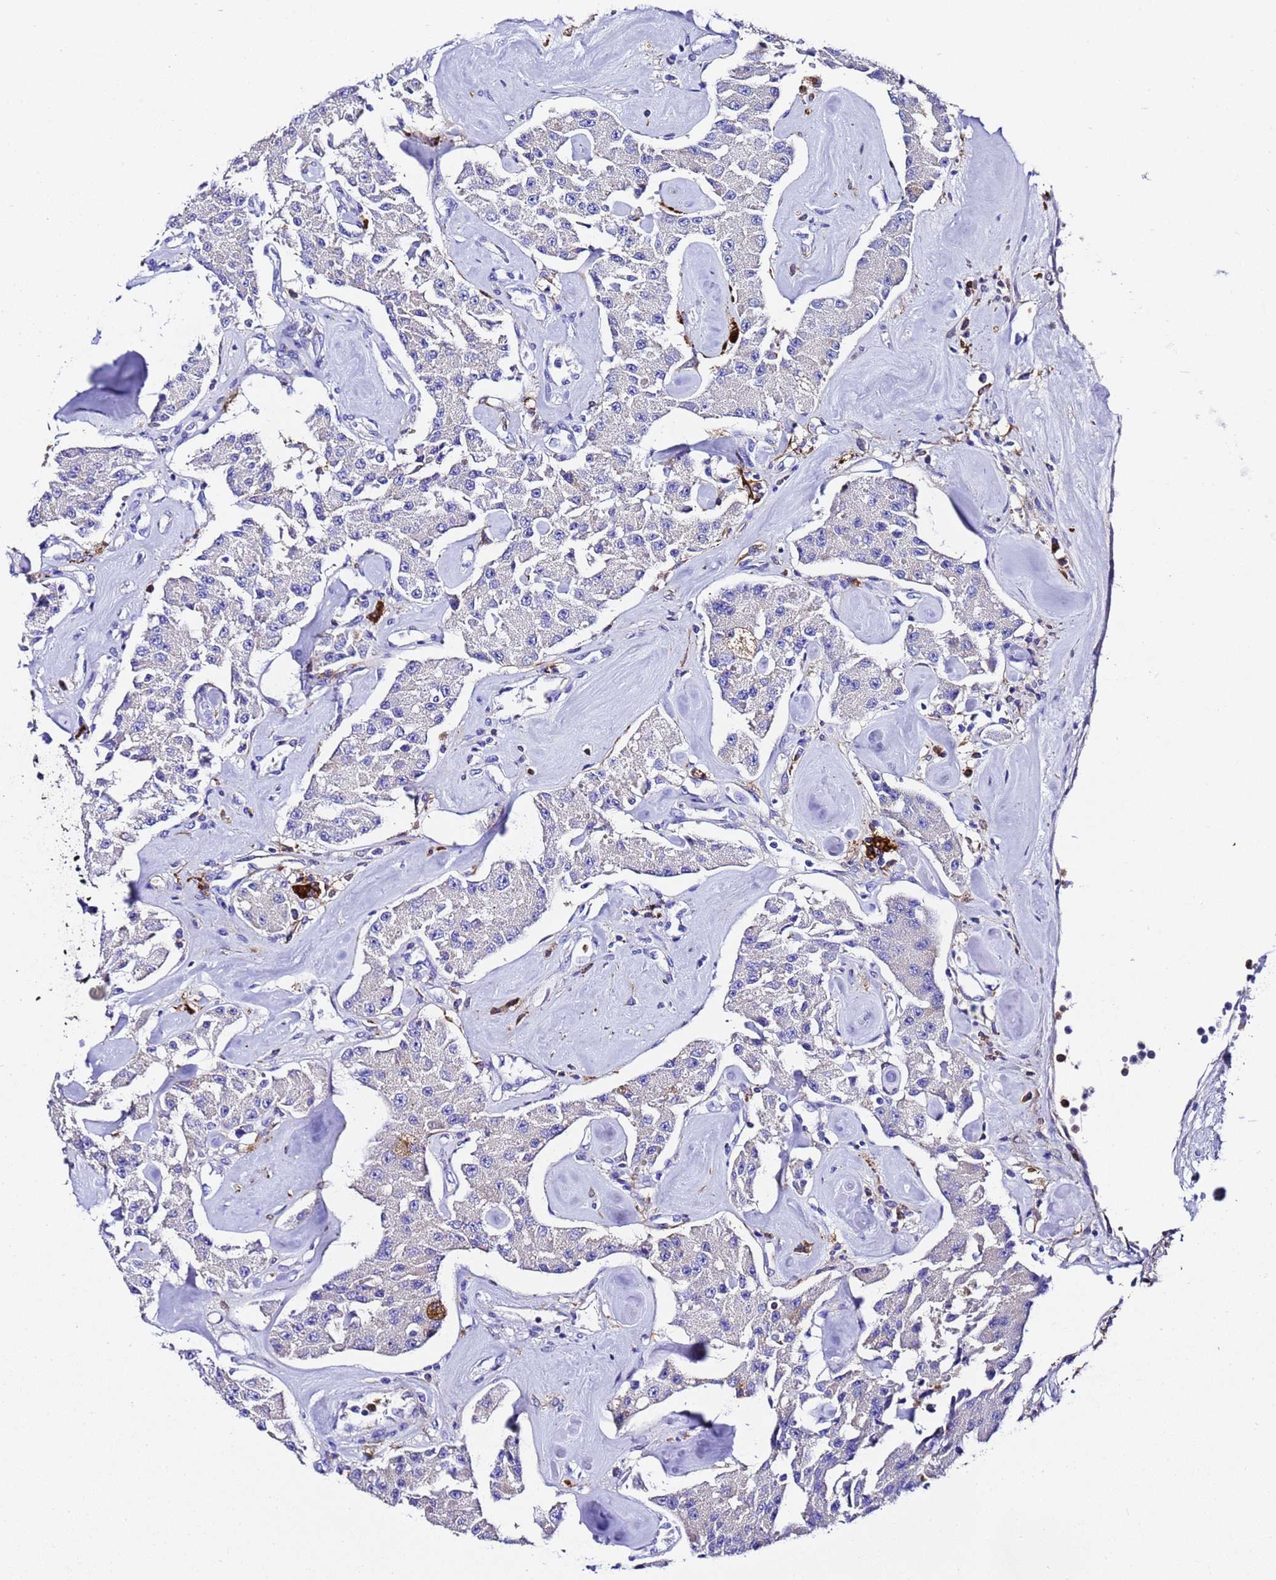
{"staining": {"intensity": "negative", "quantity": "none", "location": "none"}, "tissue": "carcinoid", "cell_type": "Tumor cells", "image_type": "cancer", "snomed": [{"axis": "morphology", "description": "Carcinoid, malignant, NOS"}, {"axis": "topography", "description": "Pancreas"}], "caption": "IHC histopathology image of neoplastic tissue: human malignant carcinoid stained with DAB reveals no significant protein positivity in tumor cells. (DAB immunohistochemistry (IHC), high magnification).", "gene": "FTL", "patient": {"sex": "male", "age": 41}}